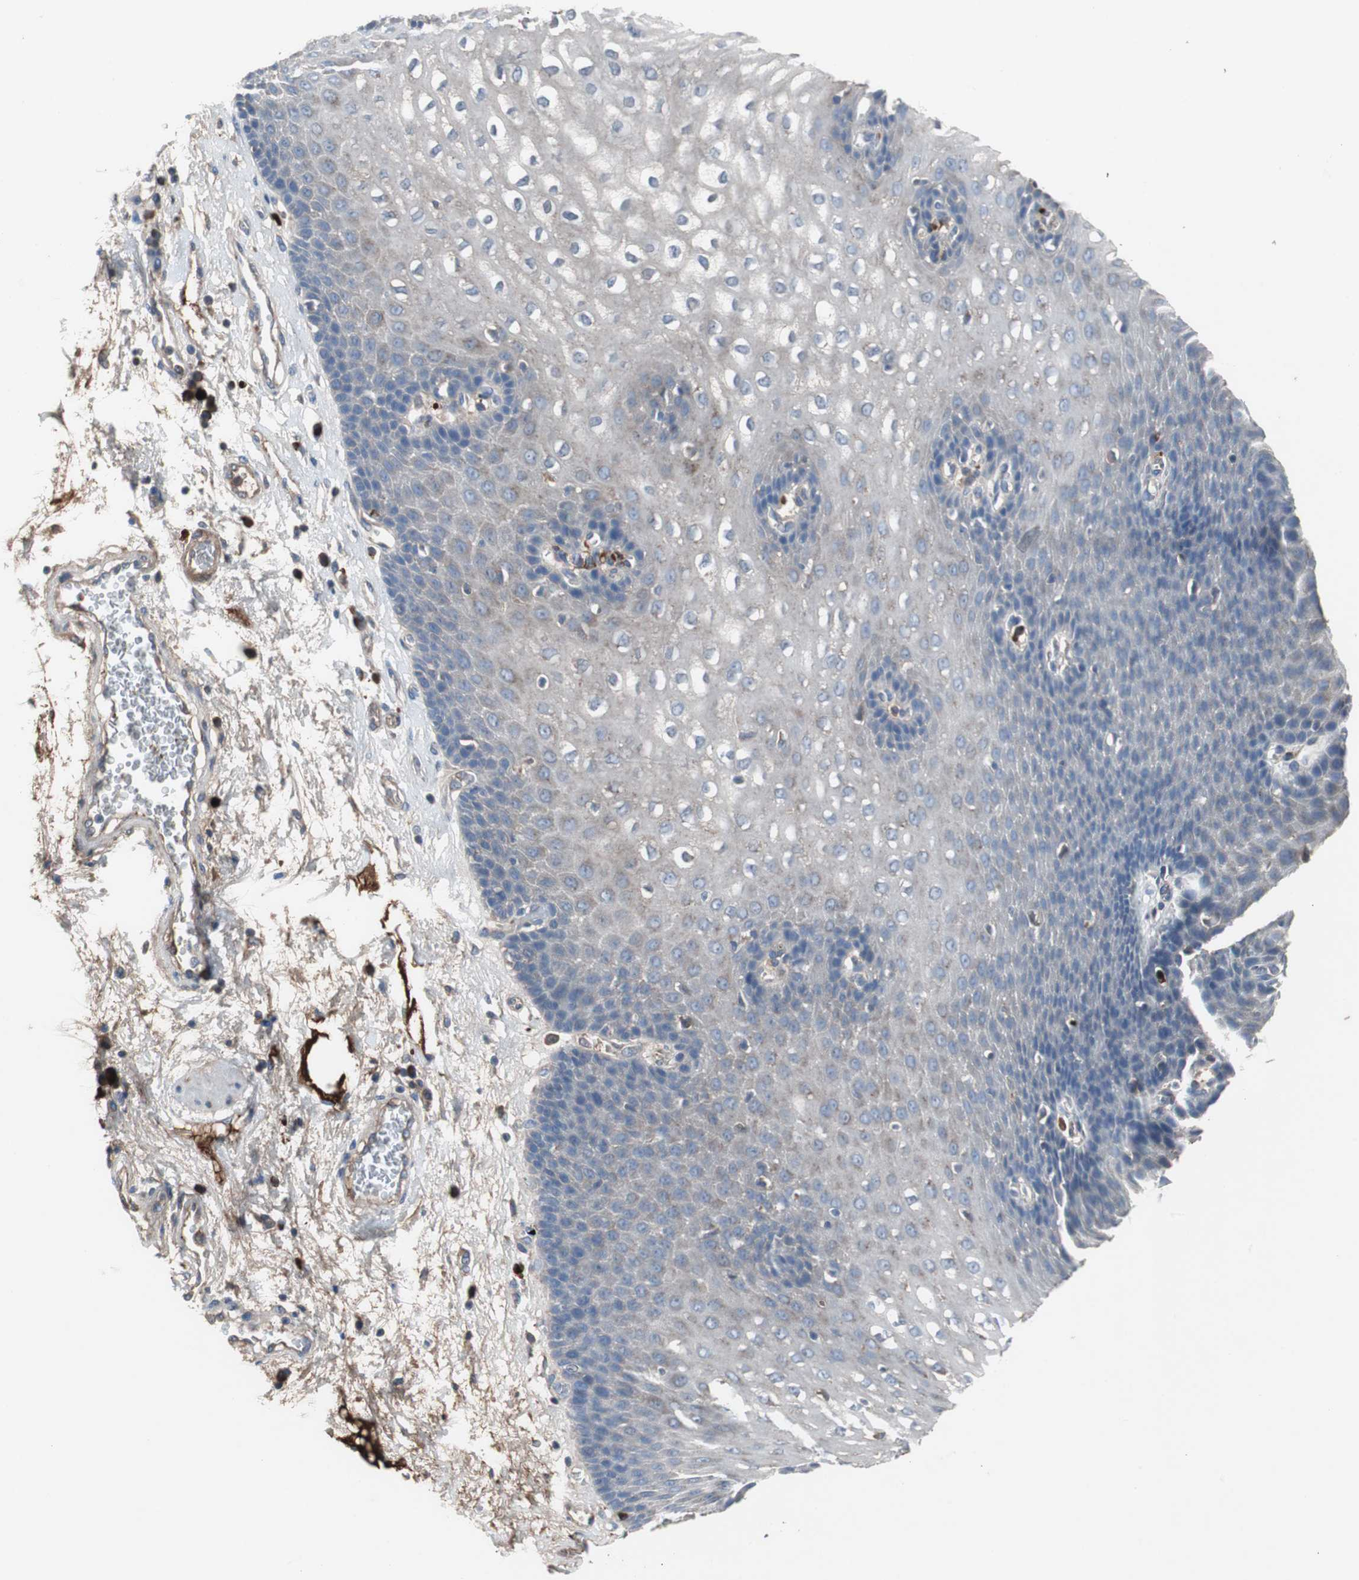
{"staining": {"intensity": "weak", "quantity": "<25%", "location": "cytoplasmic/membranous"}, "tissue": "esophagus", "cell_type": "Squamous epithelial cells", "image_type": "normal", "snomed": [{"axis": "morphology", "description": "Normal tissue, NOS"}, {"axis": "topography", "description": "Esophagus"}], "caption": "The immunohistochemistry photomicrograph has no significant positivity in squamous epithelial cells of esophagus.", "gene": "SORT1", "patient": {"sex": "male", "age": 48}}